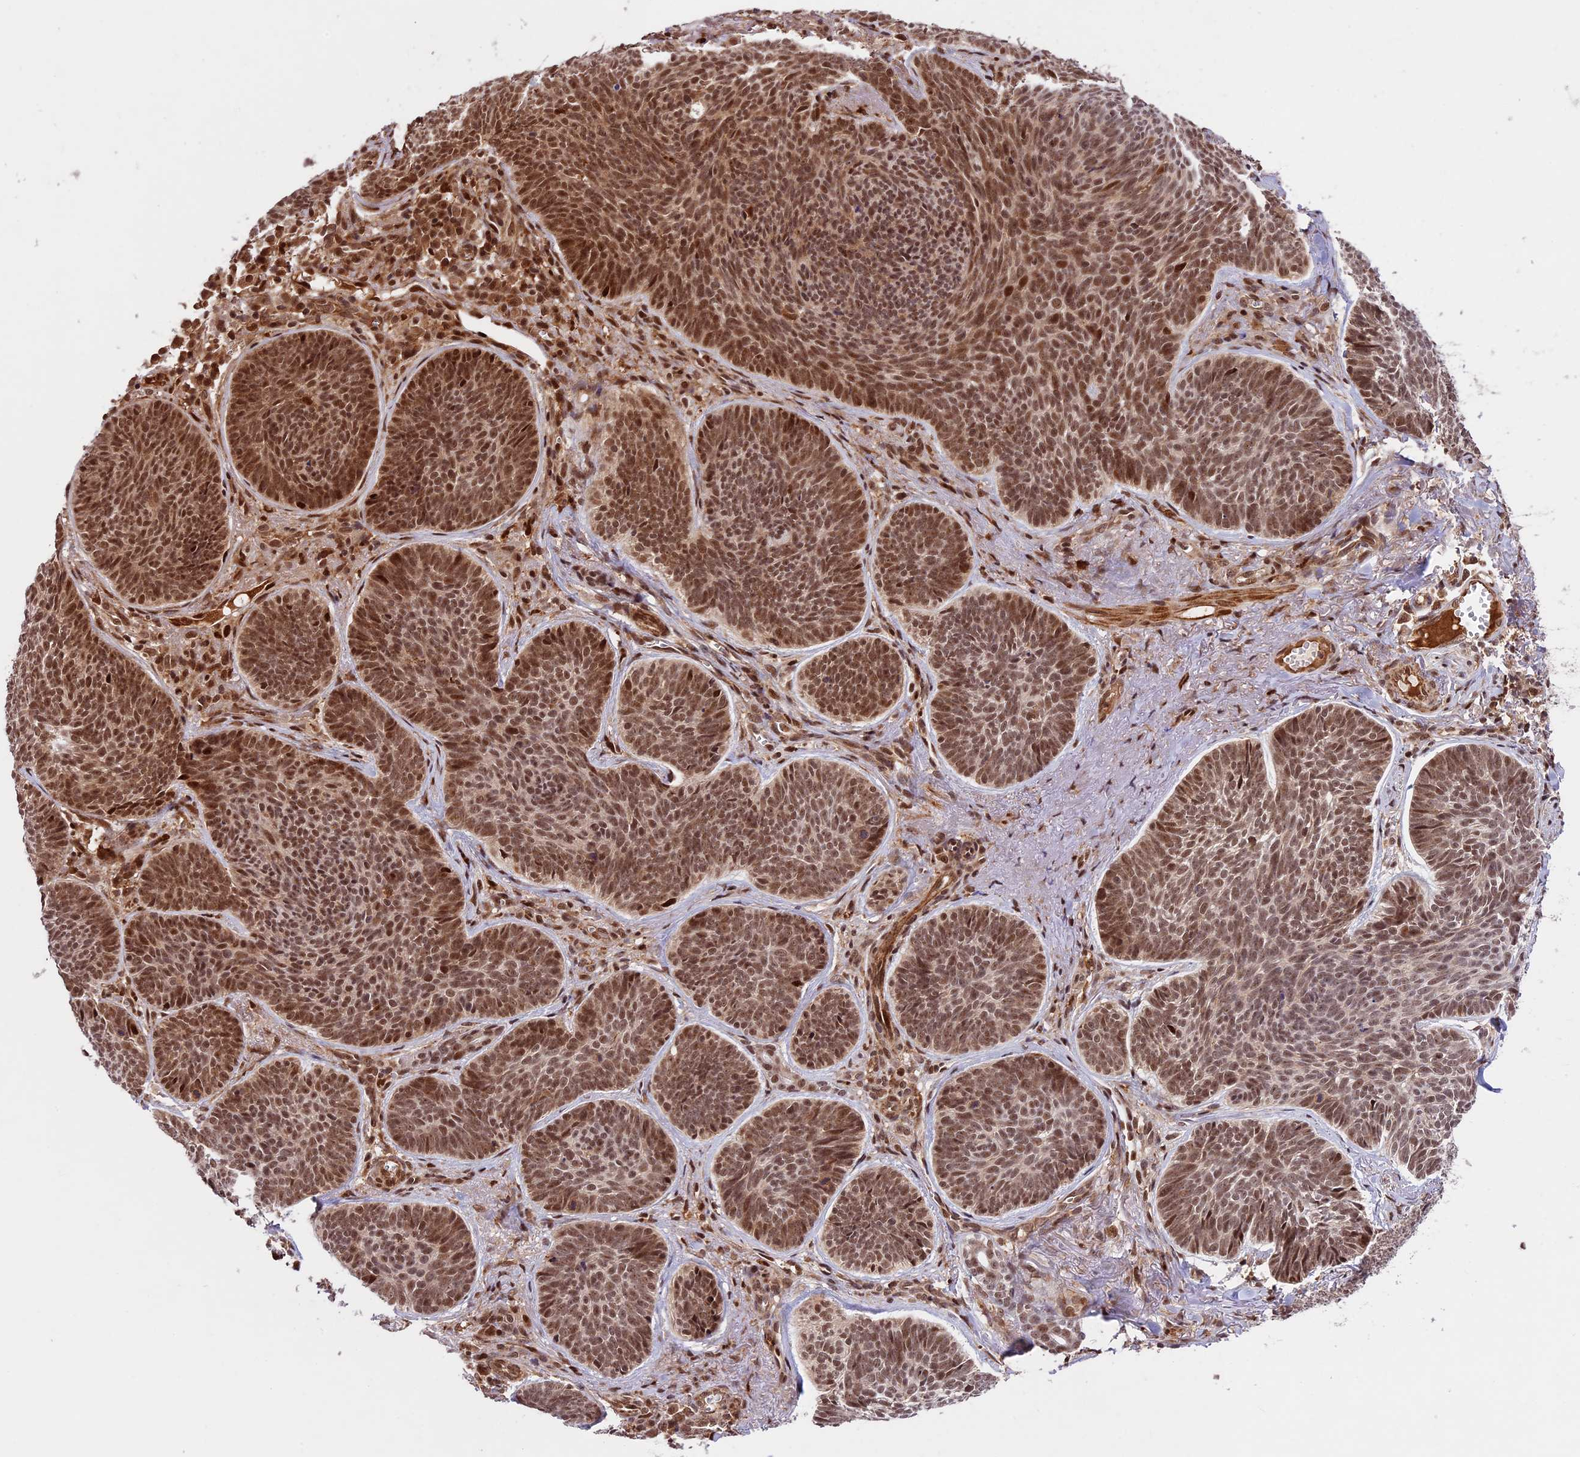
{"staining": {"intensity": "moderate", "quantity": ">75%", "location": "nuclear"}, "tissue": "skin cancer", "cell_type": "Tumor cells", "image_type": "cancer", "snomed": [{"axis": "morphology", "description": "Basal cell carcinoma"}, {"axis": "topography", "description": "Skin"}], "caption": "A photomicrograph of skin cancer (basal cell carcinoma) stained for a protein reveals moderate nuclear brown staining in tumor cells.", "gene": "DHX38", "patient": {"sex": "female", "age": 74}}